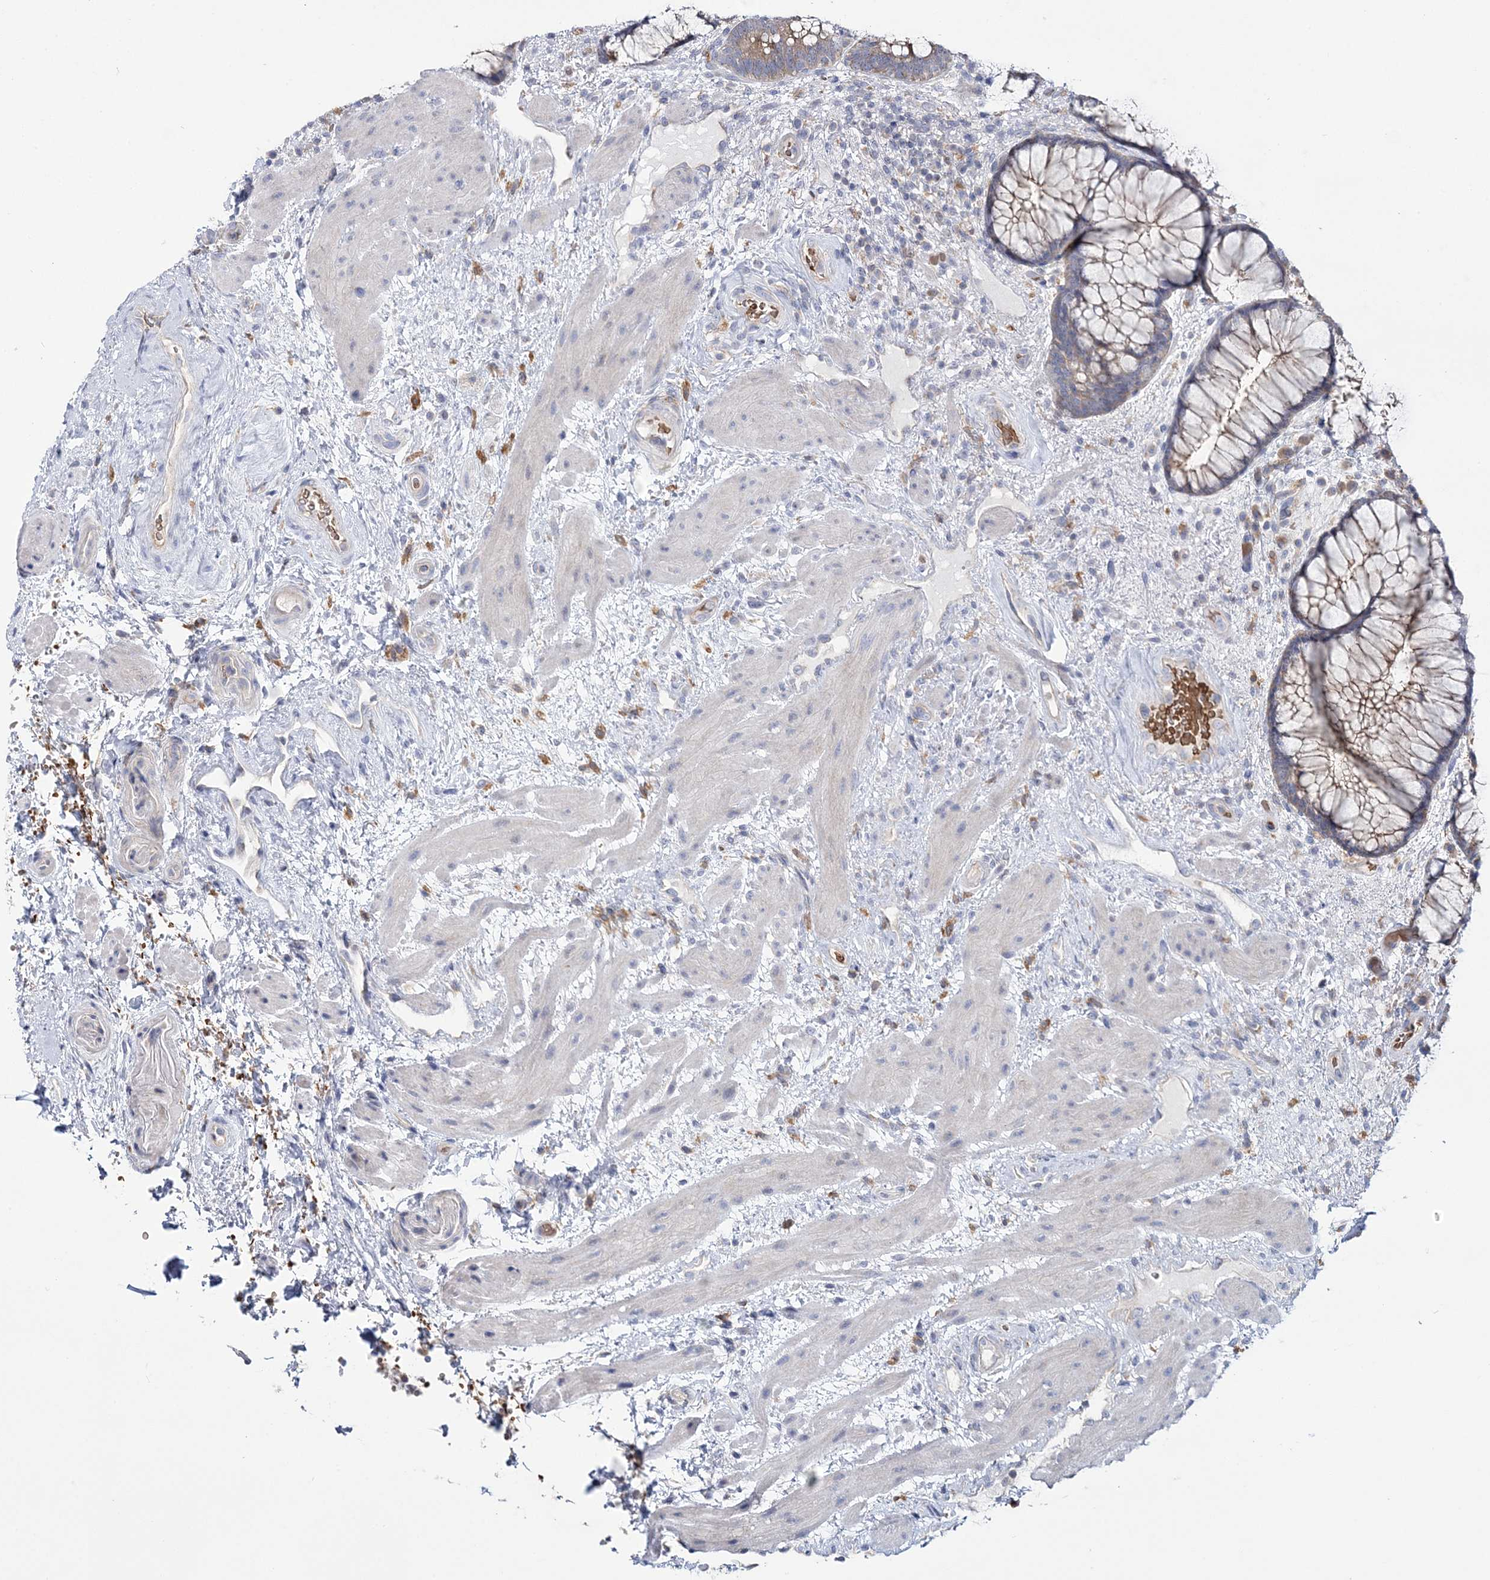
{"staining": {"intensity": "moderate", "quantity": "25%-75%", "location": "cytoplasmic/membranous"}, "tissue": "rectum", "cell_type": "Glandular cells", "image_type": "normal", "snomed": [{"axis": "morphology", "description": "Normal tissue, NOS"}, {"axis": "topography", "description": "Rectum"}], "caption": "Moderate cytoplasmic/membranous positivity for a protein is present in about 25%-75% of glandular cells of benign rectum using immunohistochemistry.", "gene": "ATP11B", "patient": {"sex": "male", "age": 51}}